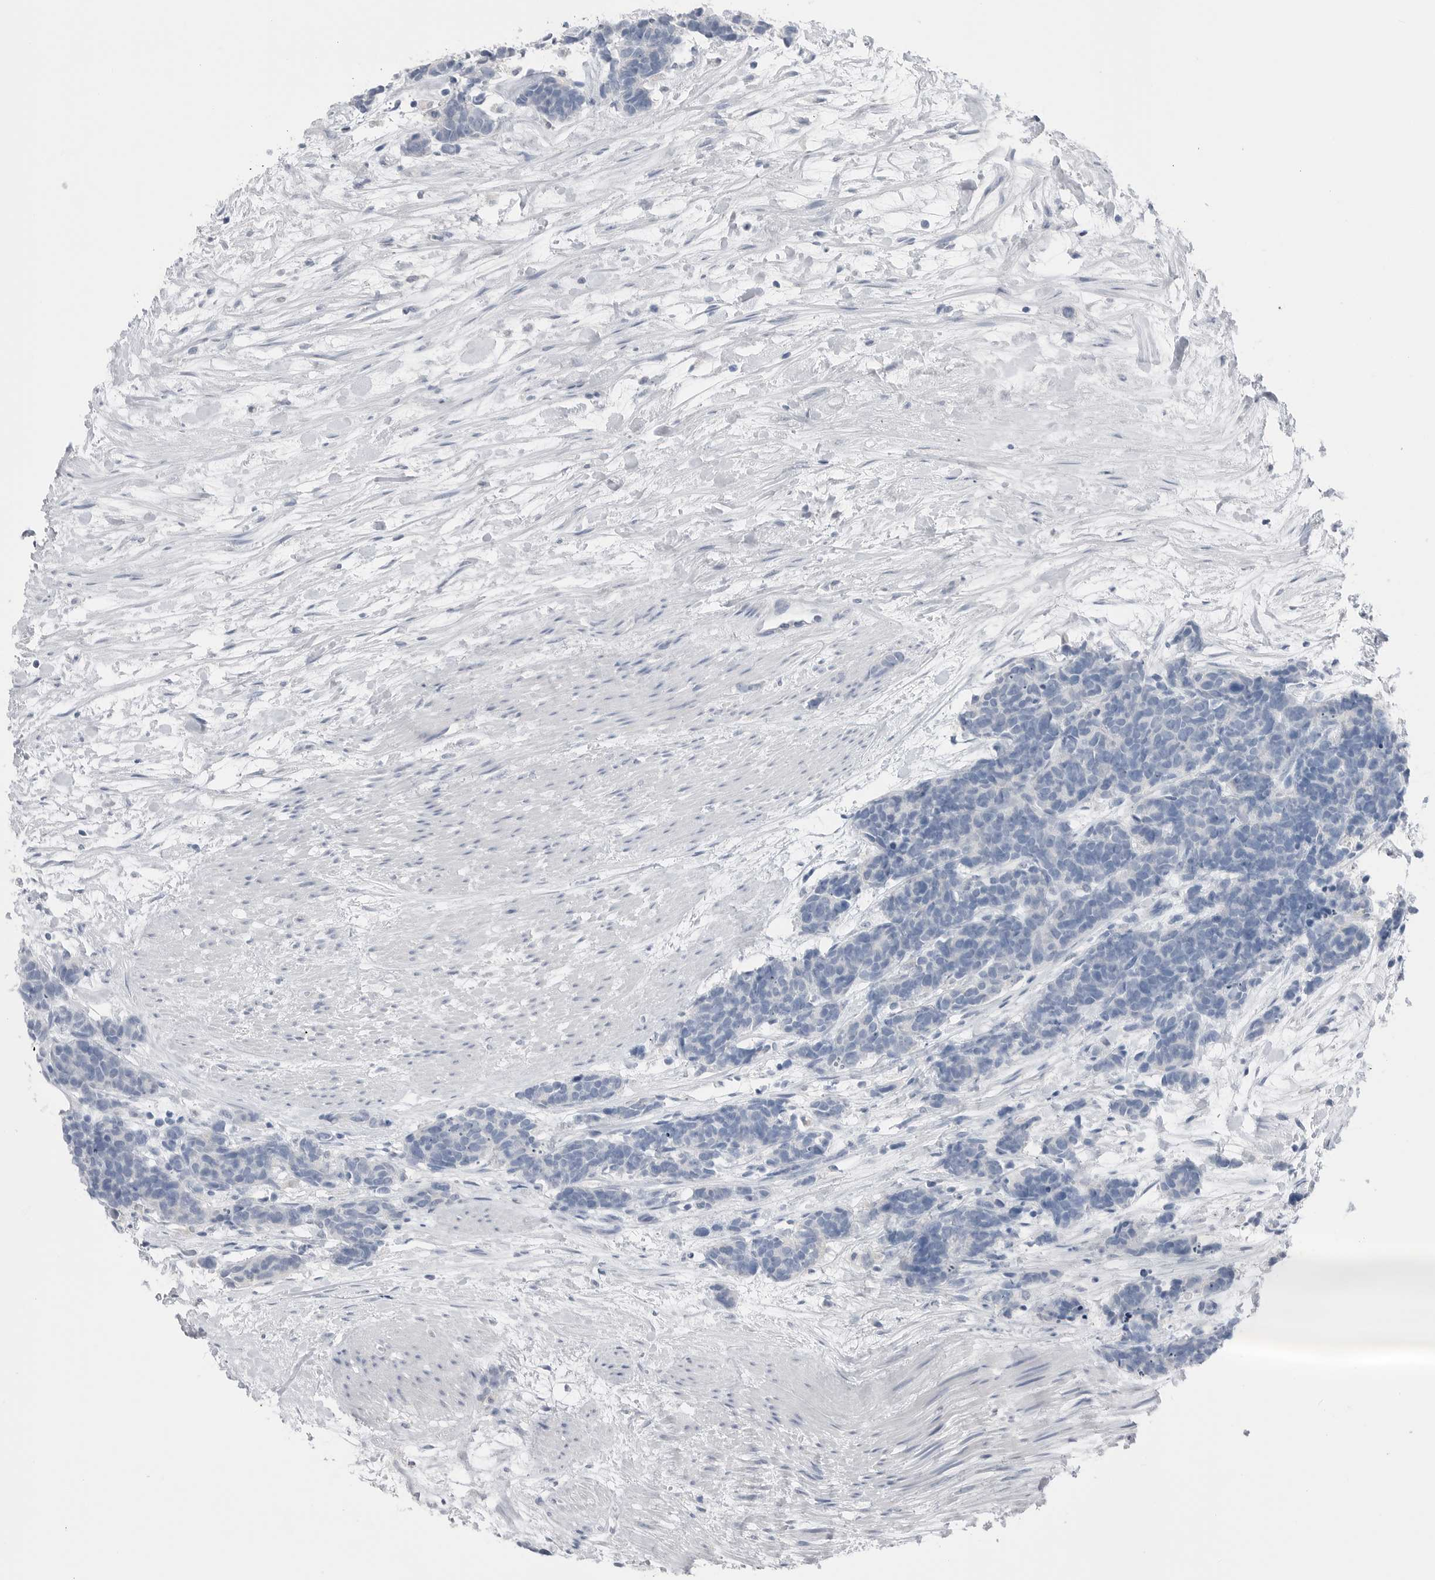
{"staining": {"intensity": "negative", "quantity": "none", "location": "none"}, "tissue": "carcinoid", "cell_type": "Tumor cells", "image_type": "cancer", "snomed": [{"axis": "morphology", "description": "Carcinoma, NOS"}, {"axis": "morphology", "description": "Carcinoid, malignant, NOS"}, {"axis": "topography", "description": "Urinary bladder"}], "caption": "A high-resolution micrograph shows IHC staining of carcinoid, which demonstrates no significant positivity in tumor cells.", "gene": "ABHD12", "patient": {"sex": "male", "age": 57}}